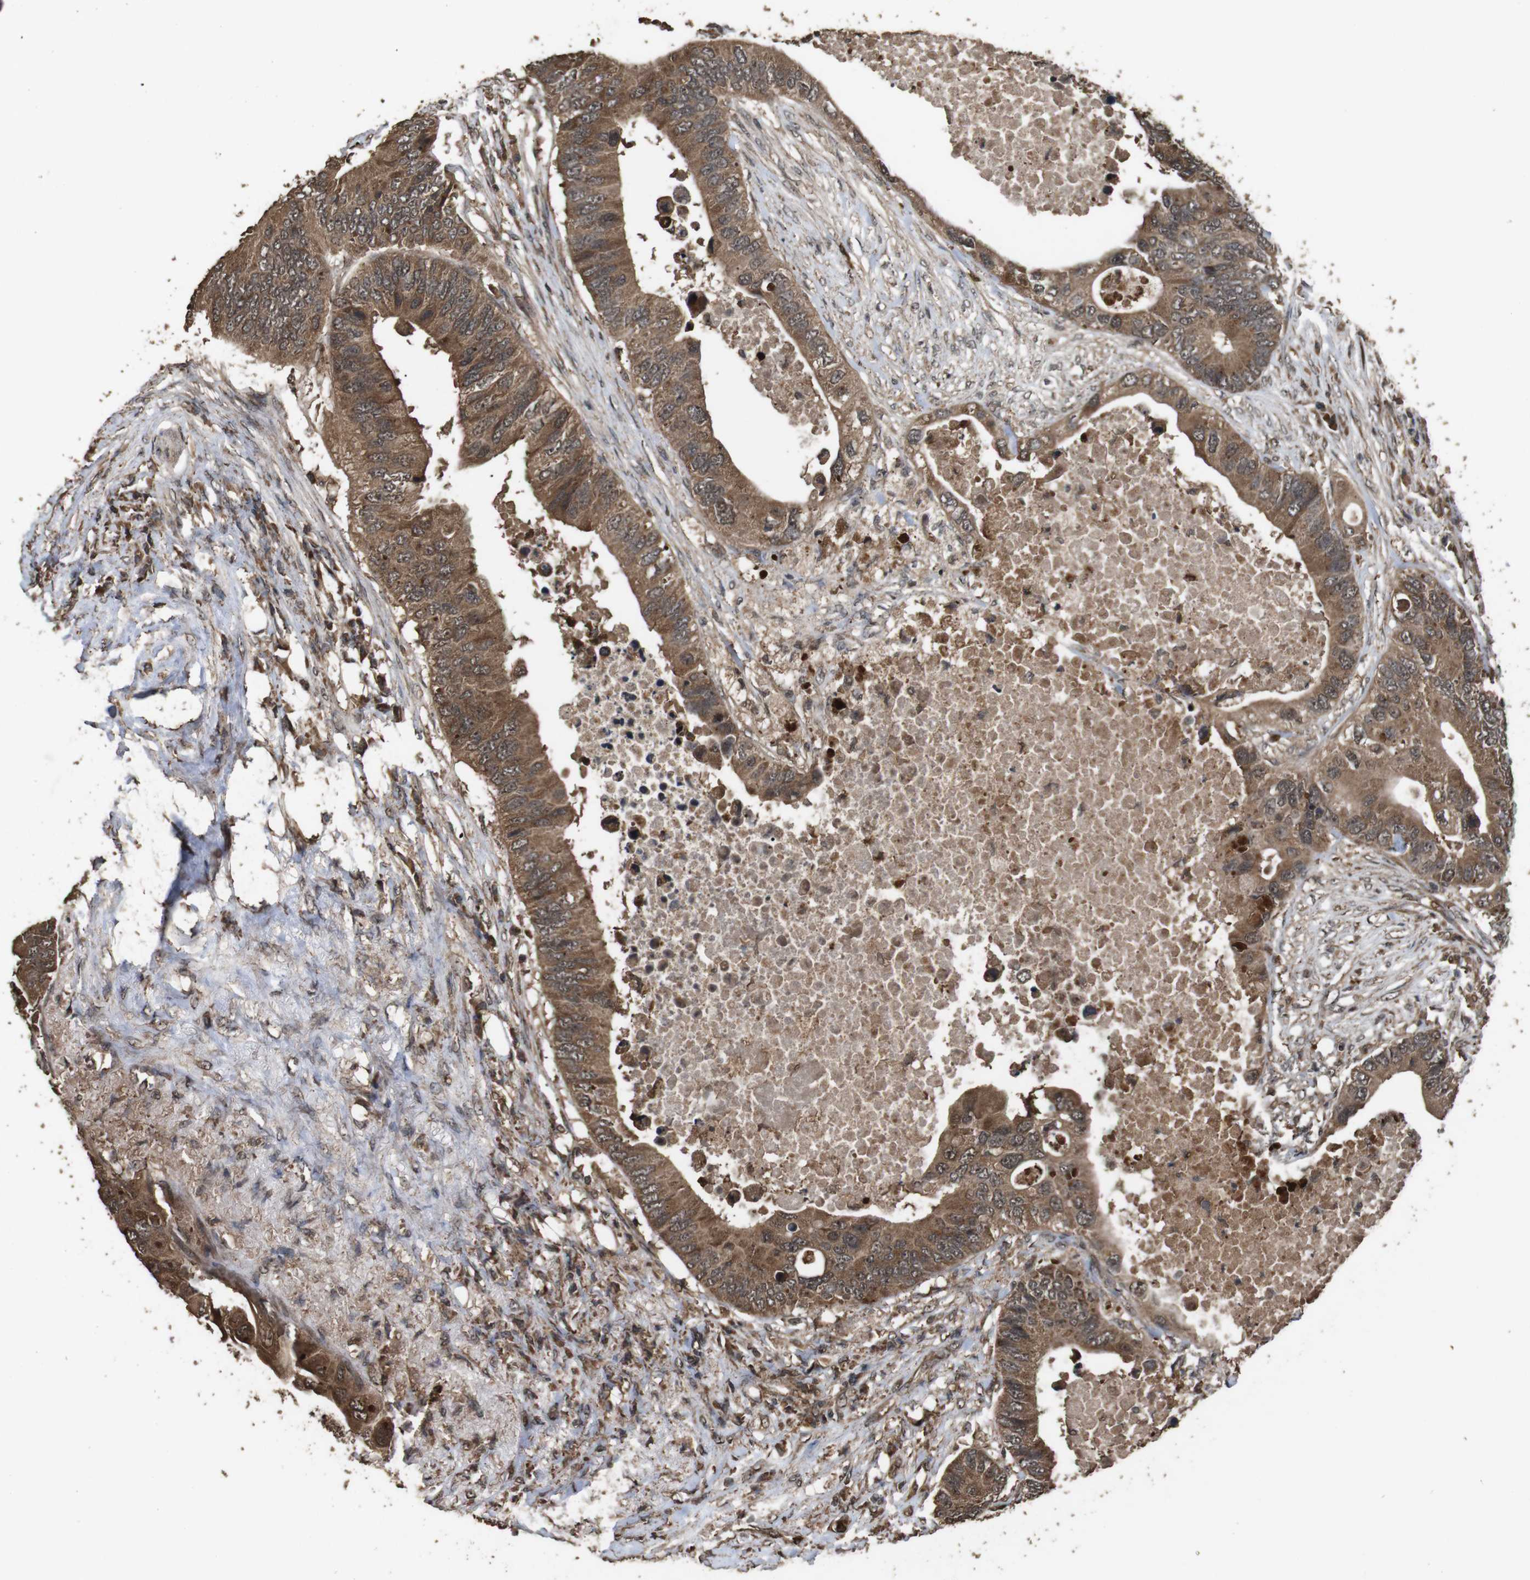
{"staining": {"intensity": "strong", "quantity": ">75%", "location": "cytoplasmic/membranous"}, "tissue": "colorectal cancer", "cell_type": "Tumor cells", "image_type": "cancer", "snomed": [{"axis": "morphology", "description": "Adenocarcinoma, NOS"}, {"axis": "topography", "description": "Colon"}], "caption": "Brown immunohistochemical staining in human colorectal adenocarcinoma reveals strong cytoplasmic/membranous staining in approximately >75% of tumor cells.", "gene": "RRAS2", "patient": {"sex": "male", "age": 71}}